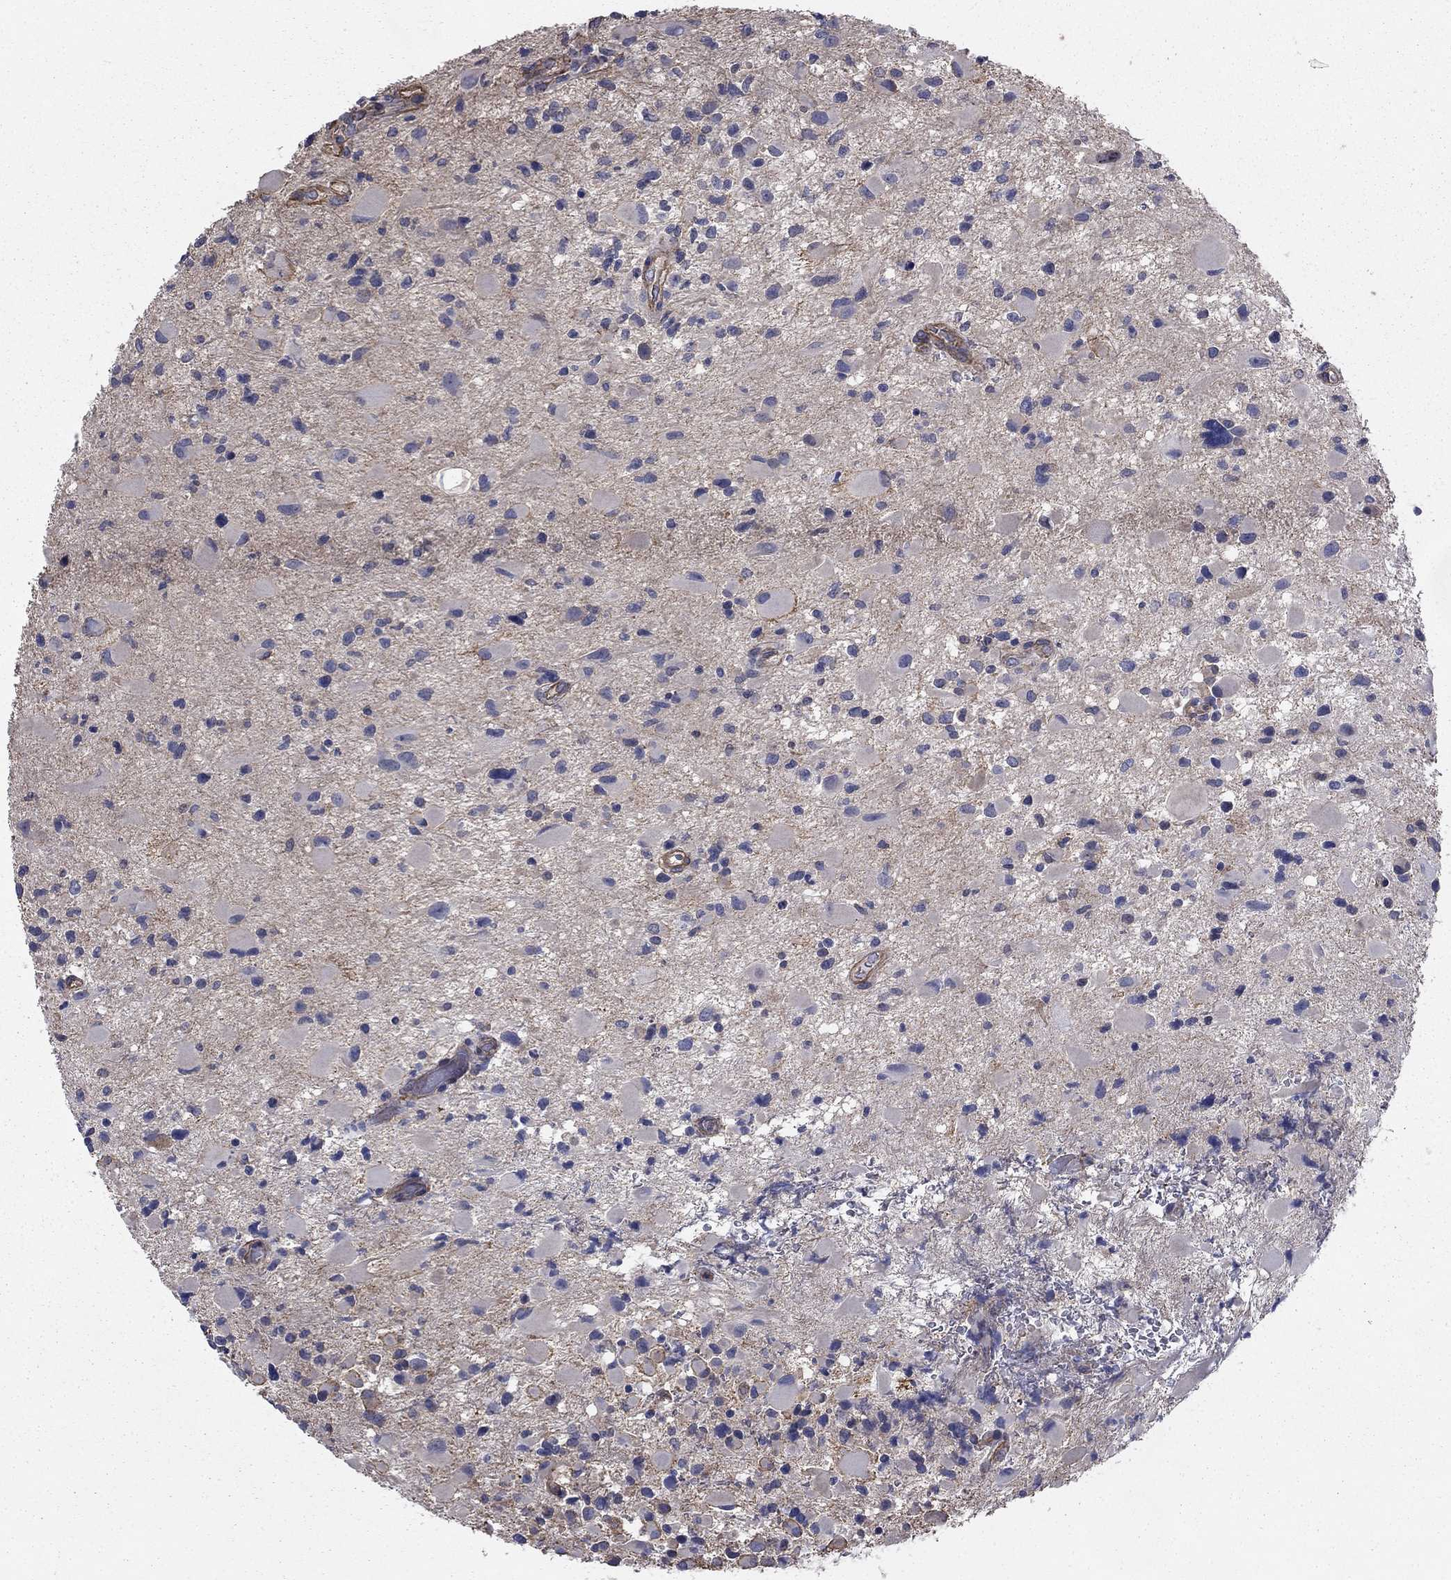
{"staining": {"intensity": "negative", "quantity": "none", "location": "none"}, "tissue": "glioma", "cell_type": "Tumor cells", "image_type": "cancer", "snomed": [{"axis": "morphology", "description": "Glioma, malignant, Low grade"}, {"axis": "topography", "description": "Brain"}], "caption": "Micrograph shows no significant protein expression in tumor cells of glioma. (DAB (3,3'-diaminobenzidine) immunohistochemistry (IHC), high magnification).", "gene": "TCHH", "patient": {"sex": "female", "age": 32}}